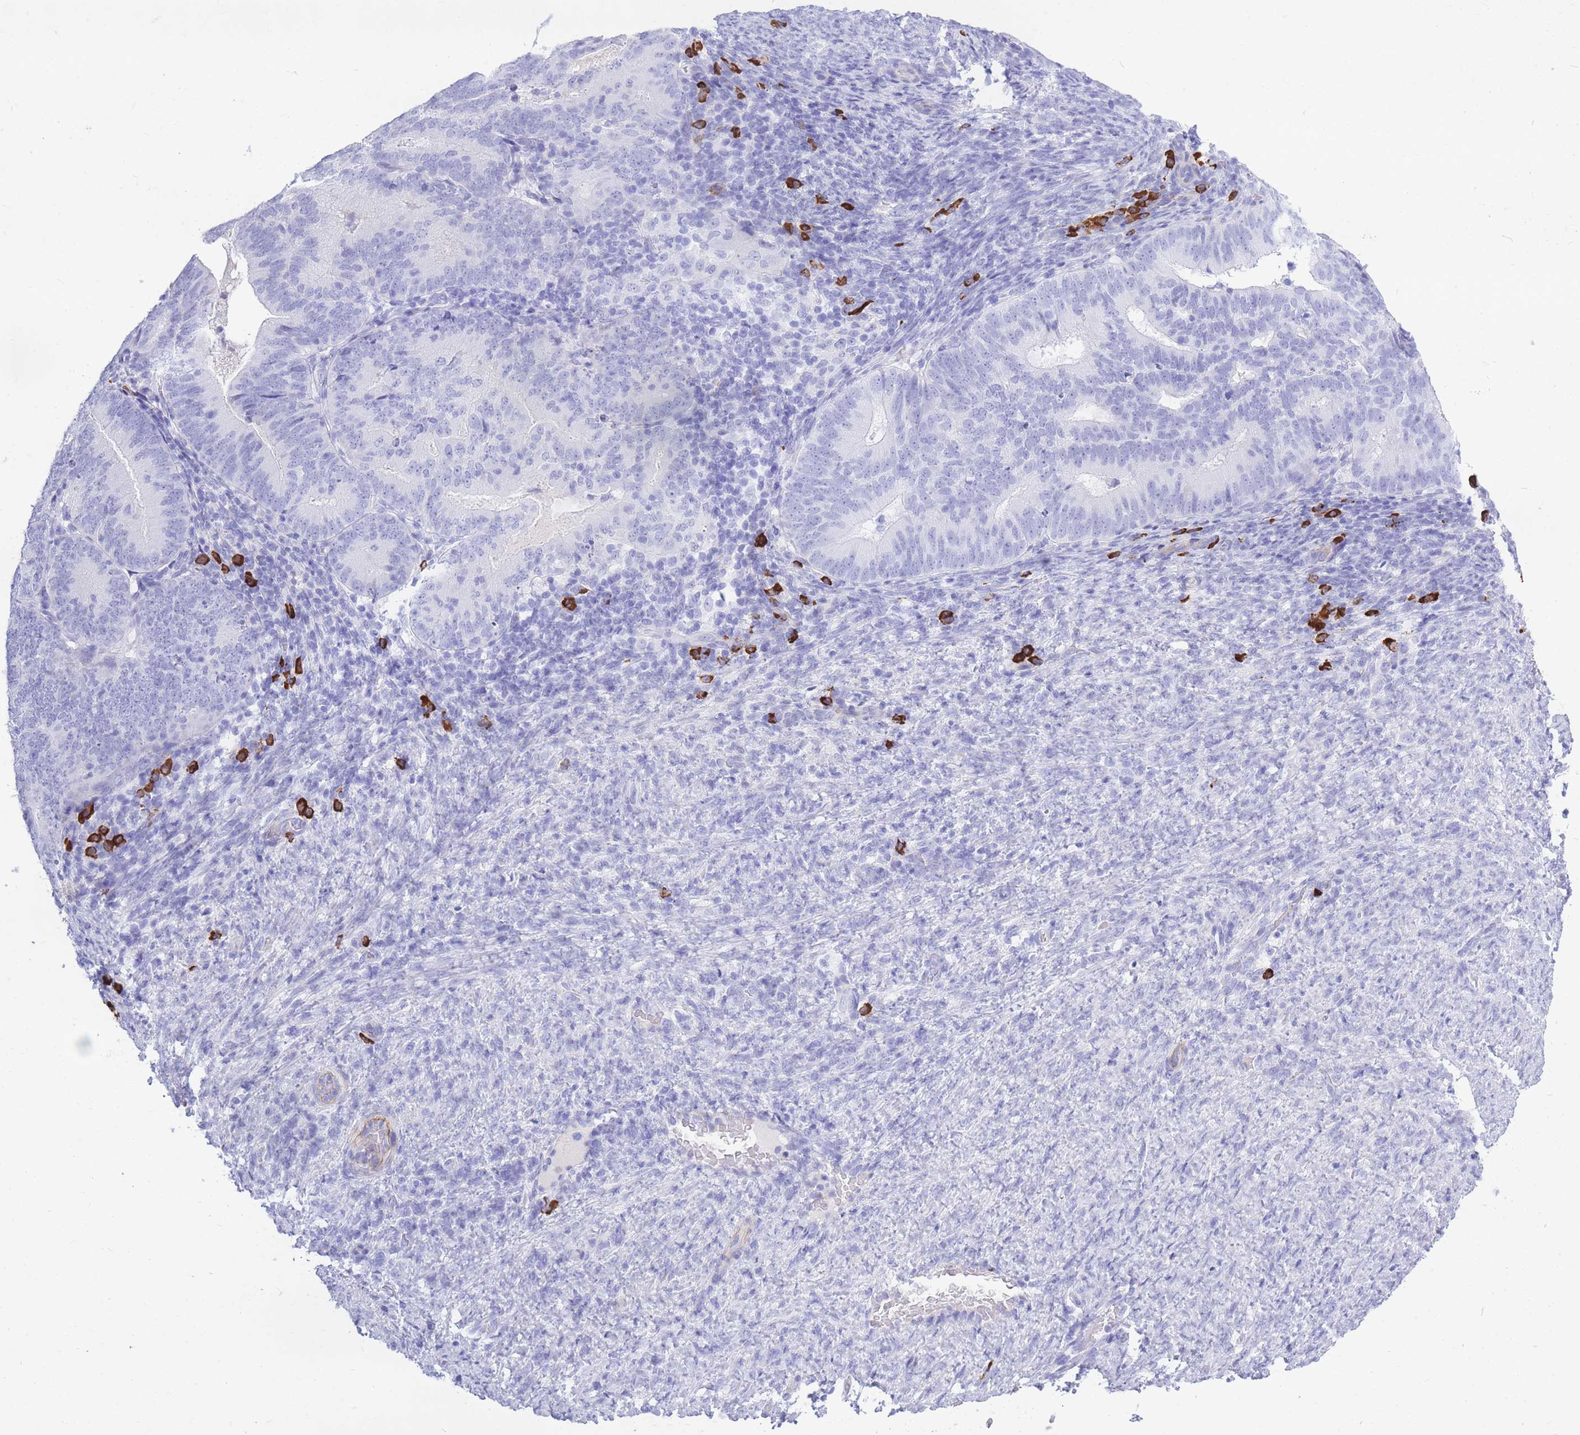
{"staining": {"intensity": "negative", "quantity": "none", "location": "none"}, "tissue": "endometrial cancer", "cell_type": "Tumor cells", "image_type": "cancer", "snomed": [{"axis": "morphology", "description": "Adenocarcinoma, NOS"}, {"axis": "topography", "description": "Endometrium"}], "caption": "This micrograph is of adenocarcinoma (endometrial) stained with IHC to label a protein in brown with the nuclei are counter-stained blue. There is no expression in tumor cells.", "gene": "ZFP62", "patient": {"sex": "female", "age": 70}}